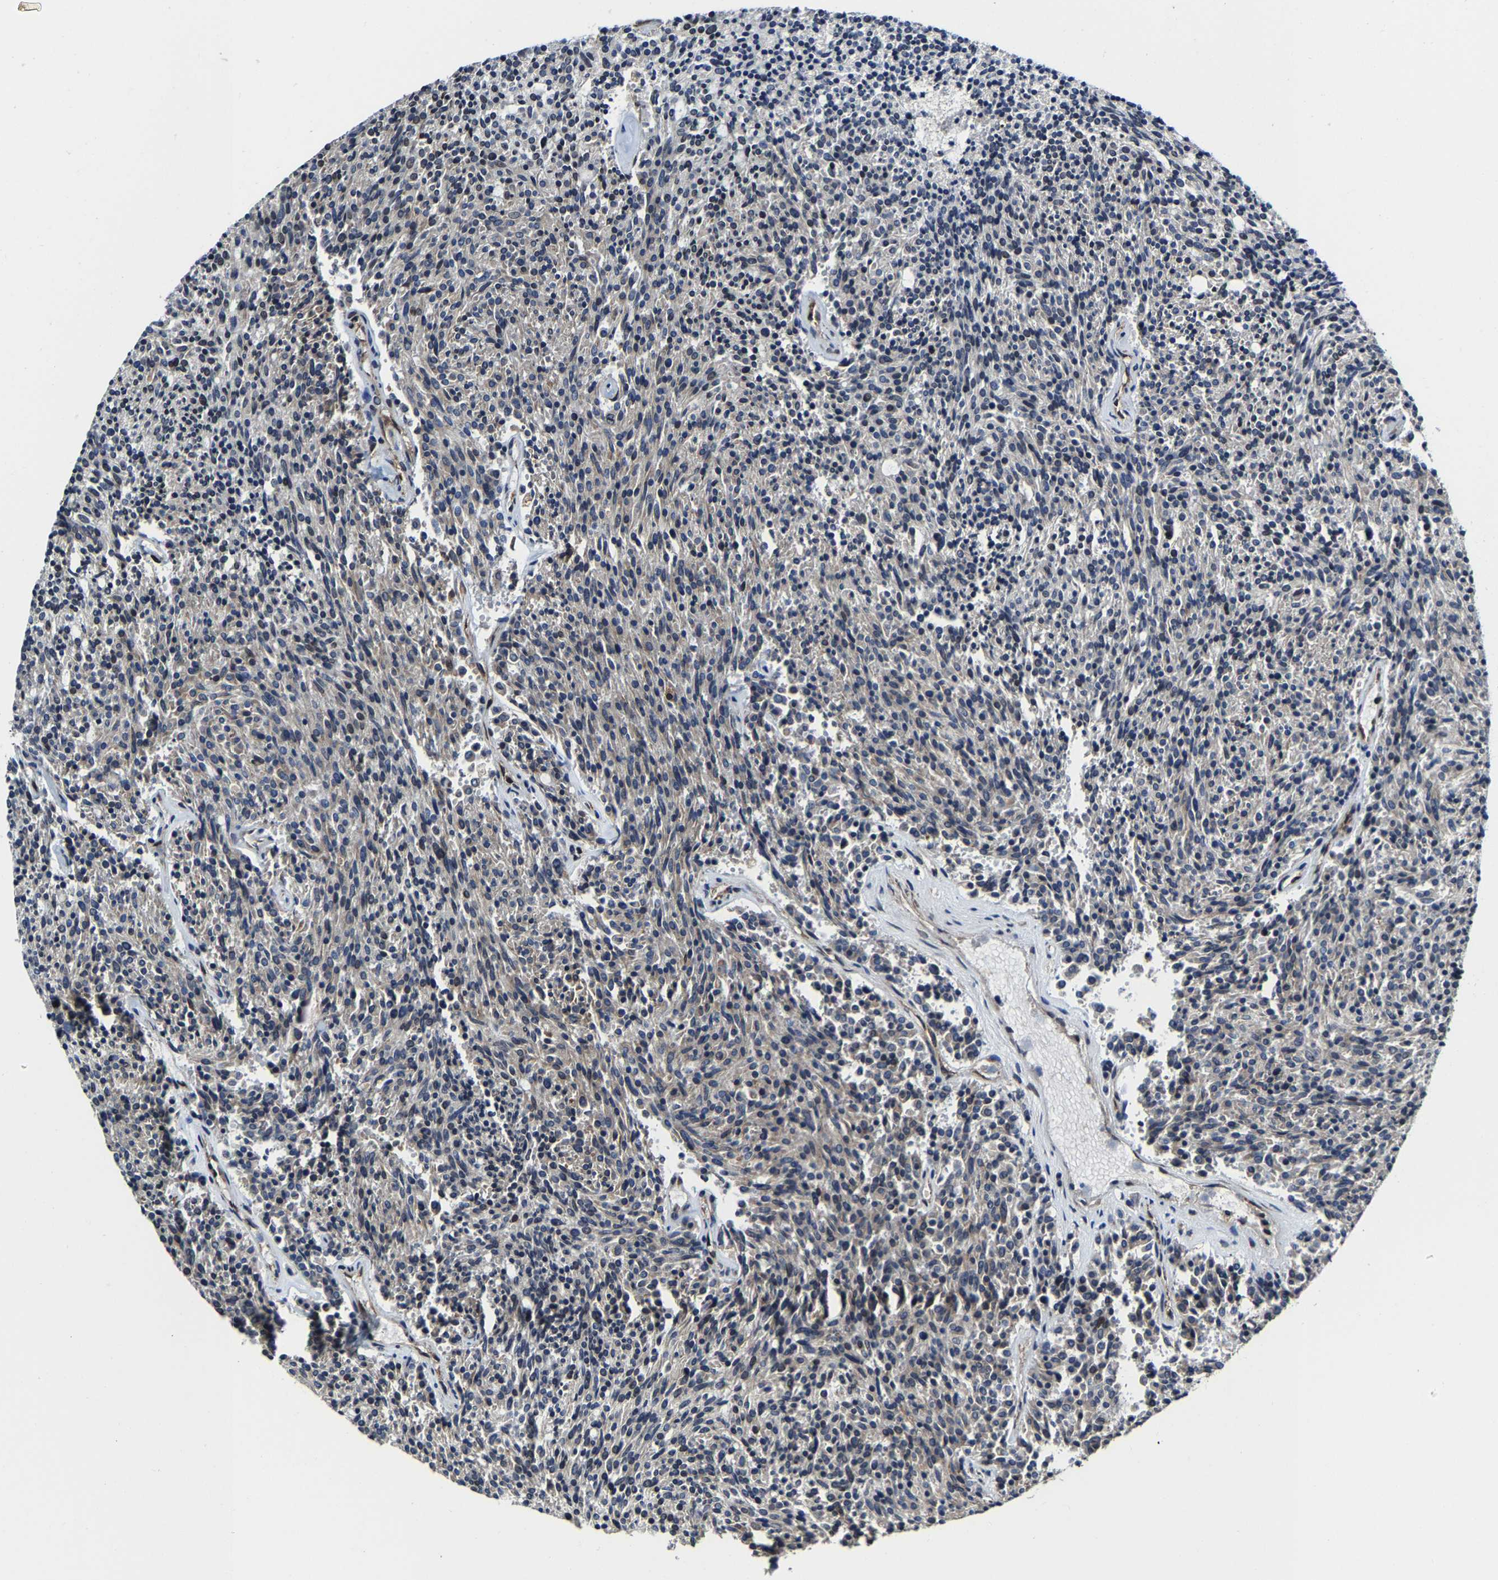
{"staining": {"intensity": "weak", "quantity": "<25%", "location": "cytoplasmic/membranous,nuclear"}, "tissue": "carcinoid", "cell_type": "Tumor cells", "image_type": "cancer", "snomed": [{"axis": "morphology", "description": "Carcinoid, malignant, NOS"}, {"axis": "topography", "description": "Pancreas"}], "caption": "Micrograph shows no significant protein staining in tumor cells of carcinoid.", "gene": "METTL1", "patient": {"sex": "female", "age": 54}}